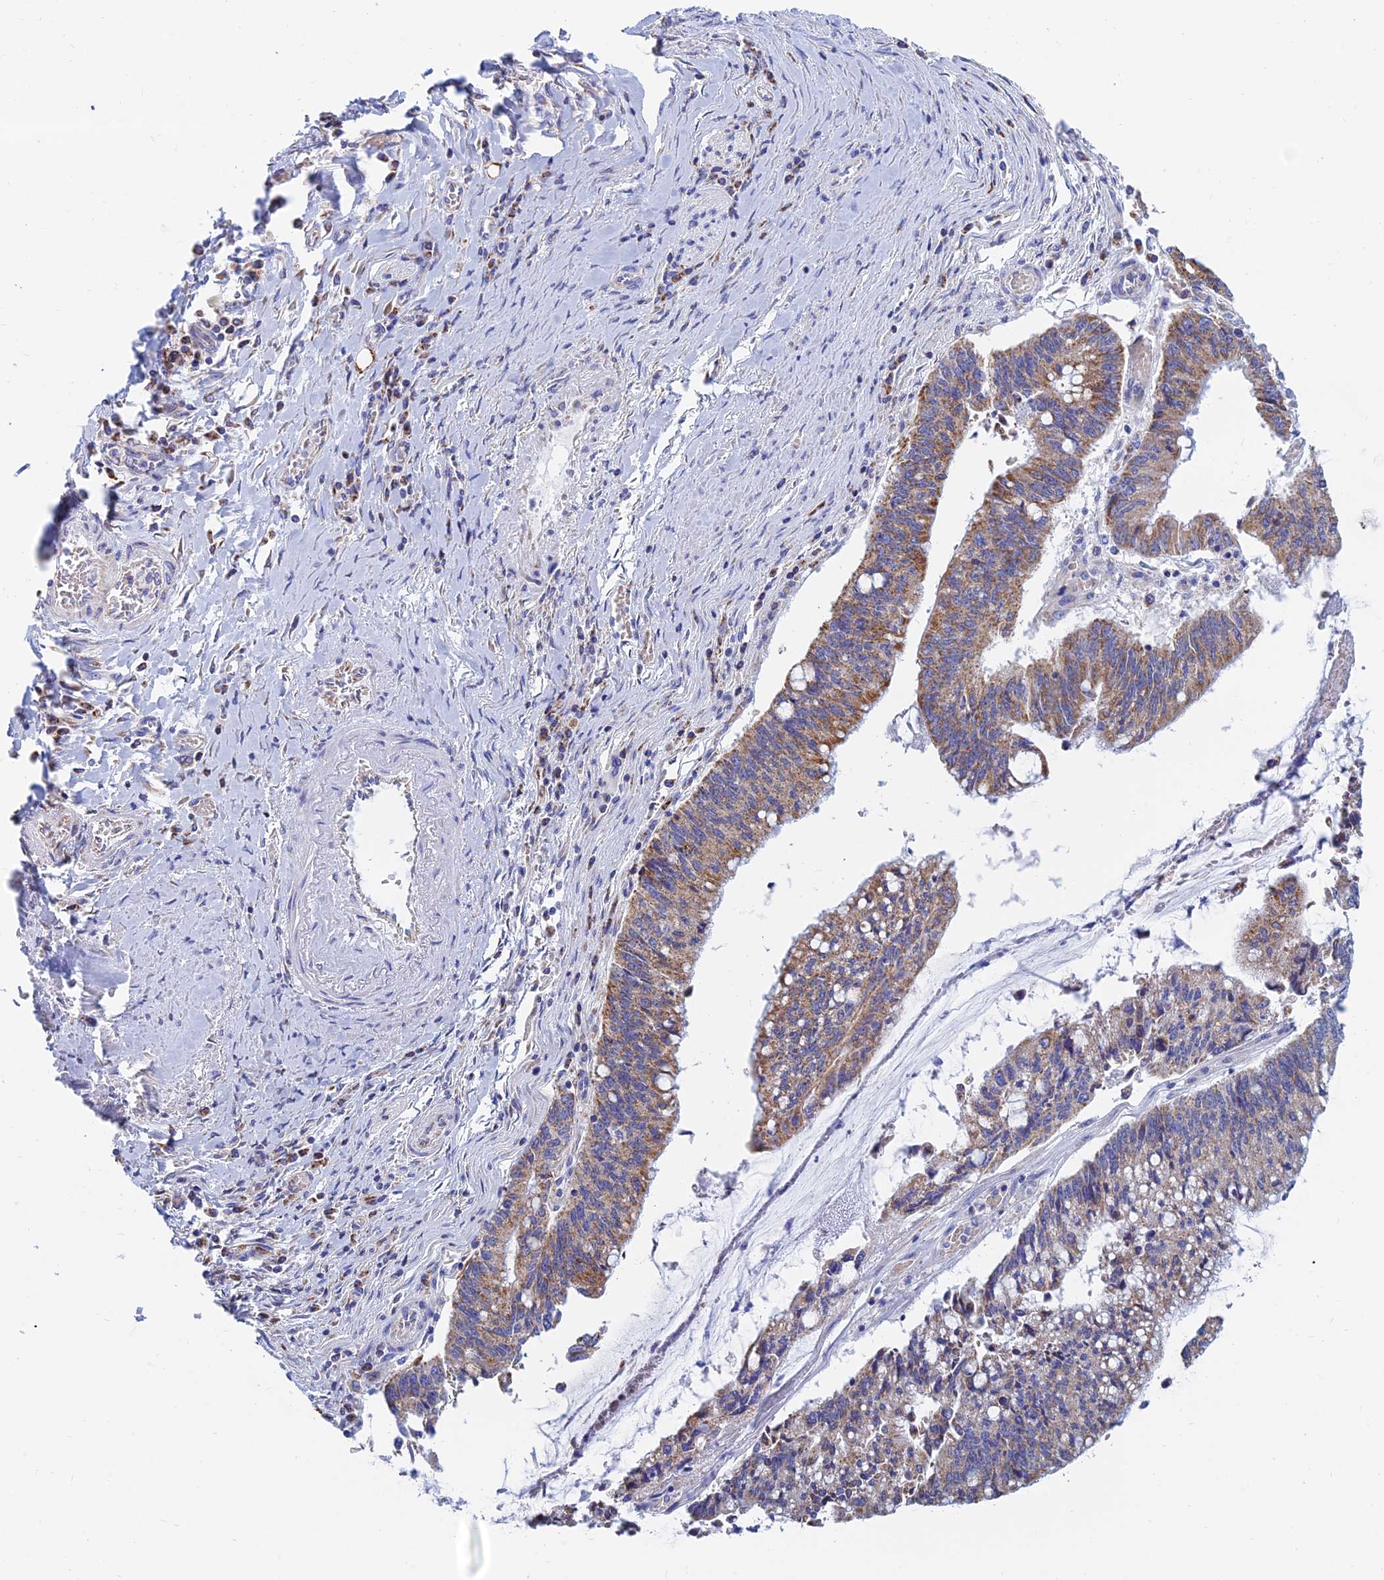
{"staining": {"intensity": "moderate", "quantity": ">75%", "location": "cytoplasmic/membranous"}, "tissue": "pancreatic cancer", "cell_type": "Tumor cells", "image_type": "cancer", "snomed": [{"axis": "morphology", "description": "Adenocarcinoma, NOS"}, {"axis": "topography", "description": "Pancreas"}], "caption": "High-power microscopy captured an immunohistochemistry photomicrograph of pancreatic adenocarcinoma, revealing moderate cytoplasmic/membranous positivity in approximately >75% of tumor cells.", "gene": "MGST1", "patient": {"sex": "female", "age": 50}}